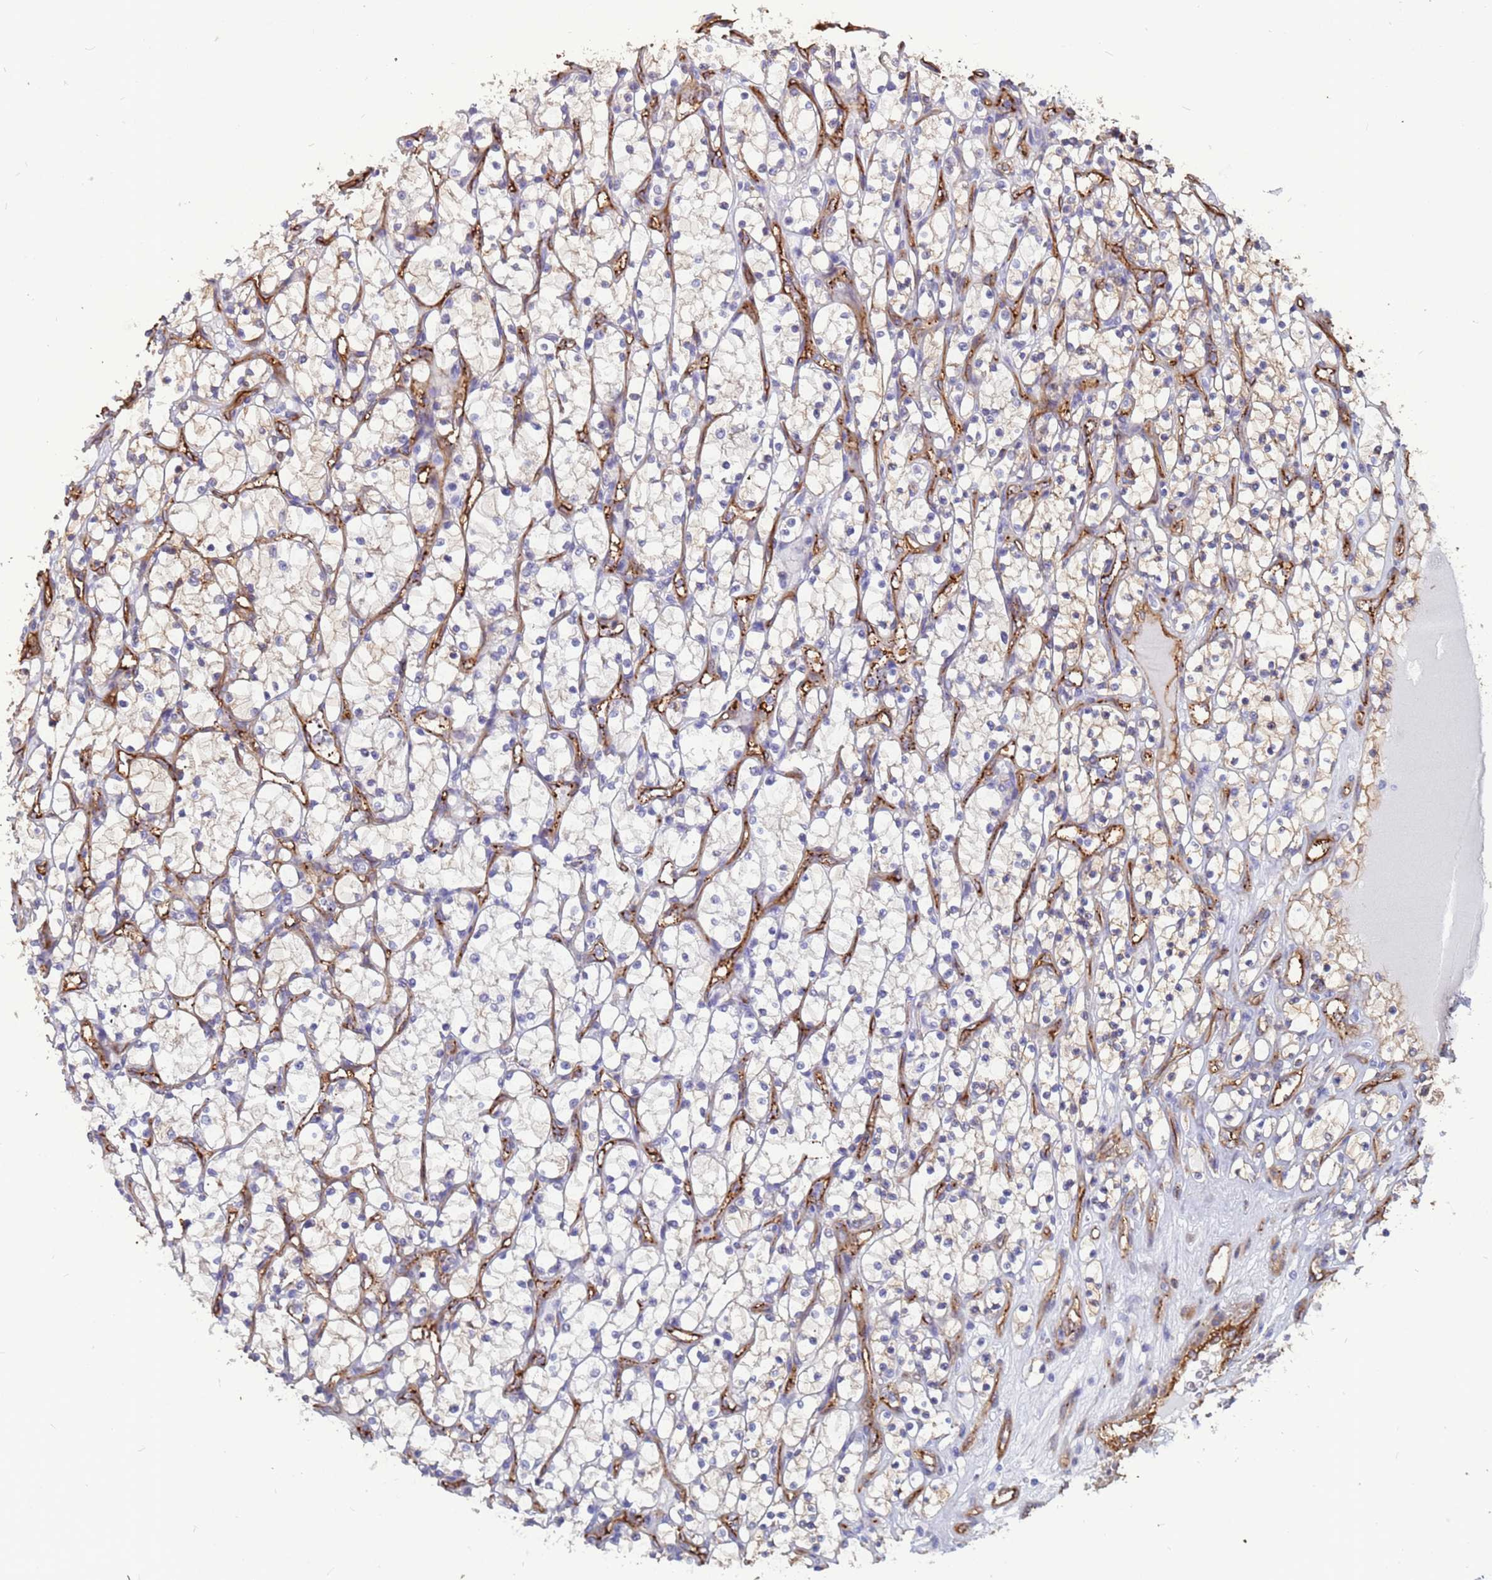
{"staining": {"intensity": "negative", "quantity": "none", "location": "none"}, "tissue": "renal cancer", "cell_type": "Tumor cells", "image_type": "cancer", "snomed": [{"axis": "morphology", "description": "Adenocarcinoma, NOS"}, {"axis": "topography", "description": "Kidney"}], "caption": "There is no significant staining in tumor cells of renal cancer (adenocarcinoma).", "gene": "EHD2", "patient": {"sex": "female", "age": 69}}